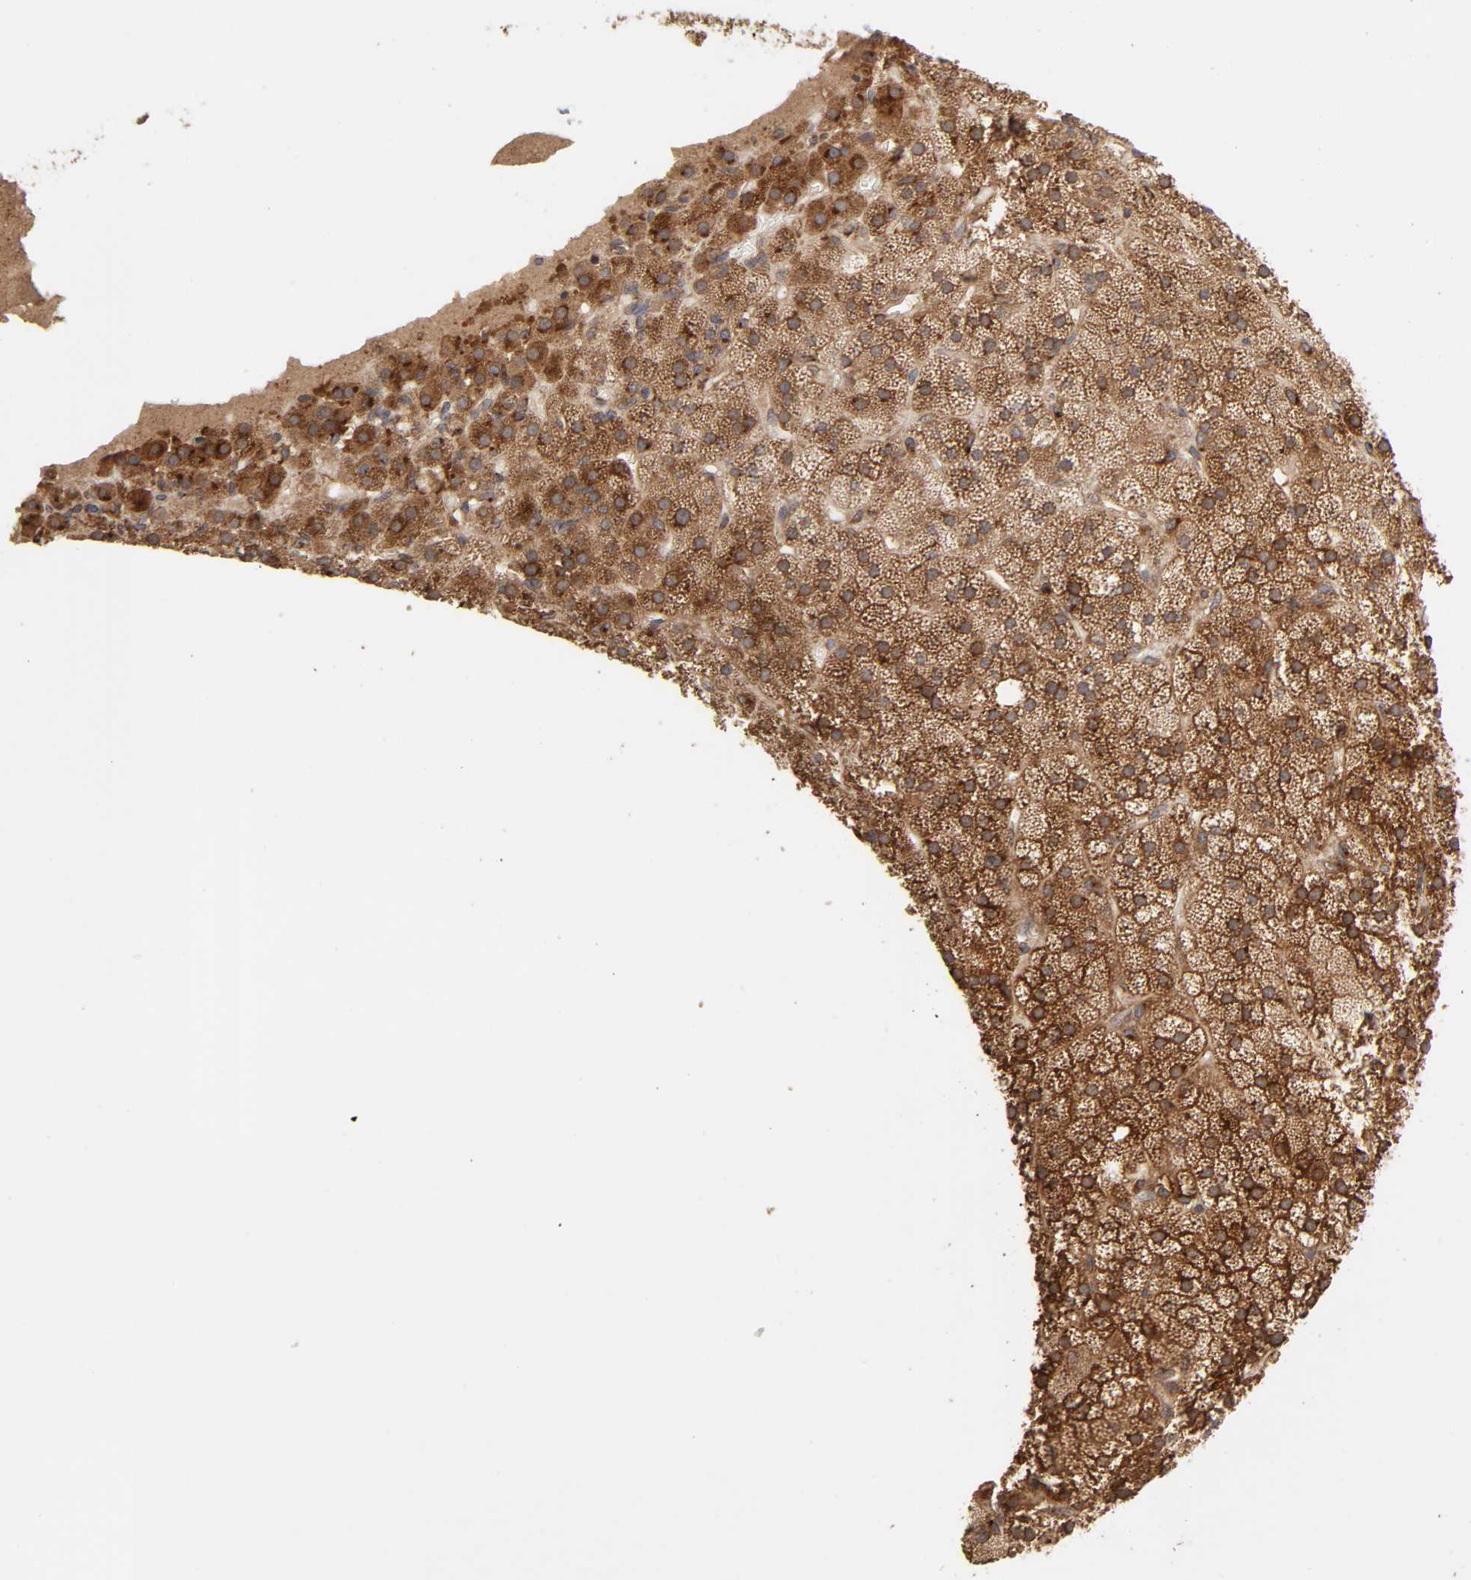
{"staining": {"intensity": "strong", "quantity": ">75%", "location": "cytoplasmic/membranous"}, "tissue": "adrenal gland", "cell_type": "Glandular cells", "image_type": "normal", "snomed": [{"axis": "morphology", "description": "Normal tissue, NOS"}, {"axis": "topography", "description": "Adrenal gland"}], "caption": "IHC staining of normal adrenal gland, which reveals high levels of strong cytoplasmic/membranous expression in approximately >75% of glandular cells indicating strong cytoplasmic/membranous protein staining. The staining was performed using DAB (3,3'-diaminobenzidine) (brown) for protein detection and nuclei were counterstained in hematoxylin (blue).", "gene": "GNPTG", "patient": {"sex": "male", "age": 35}}